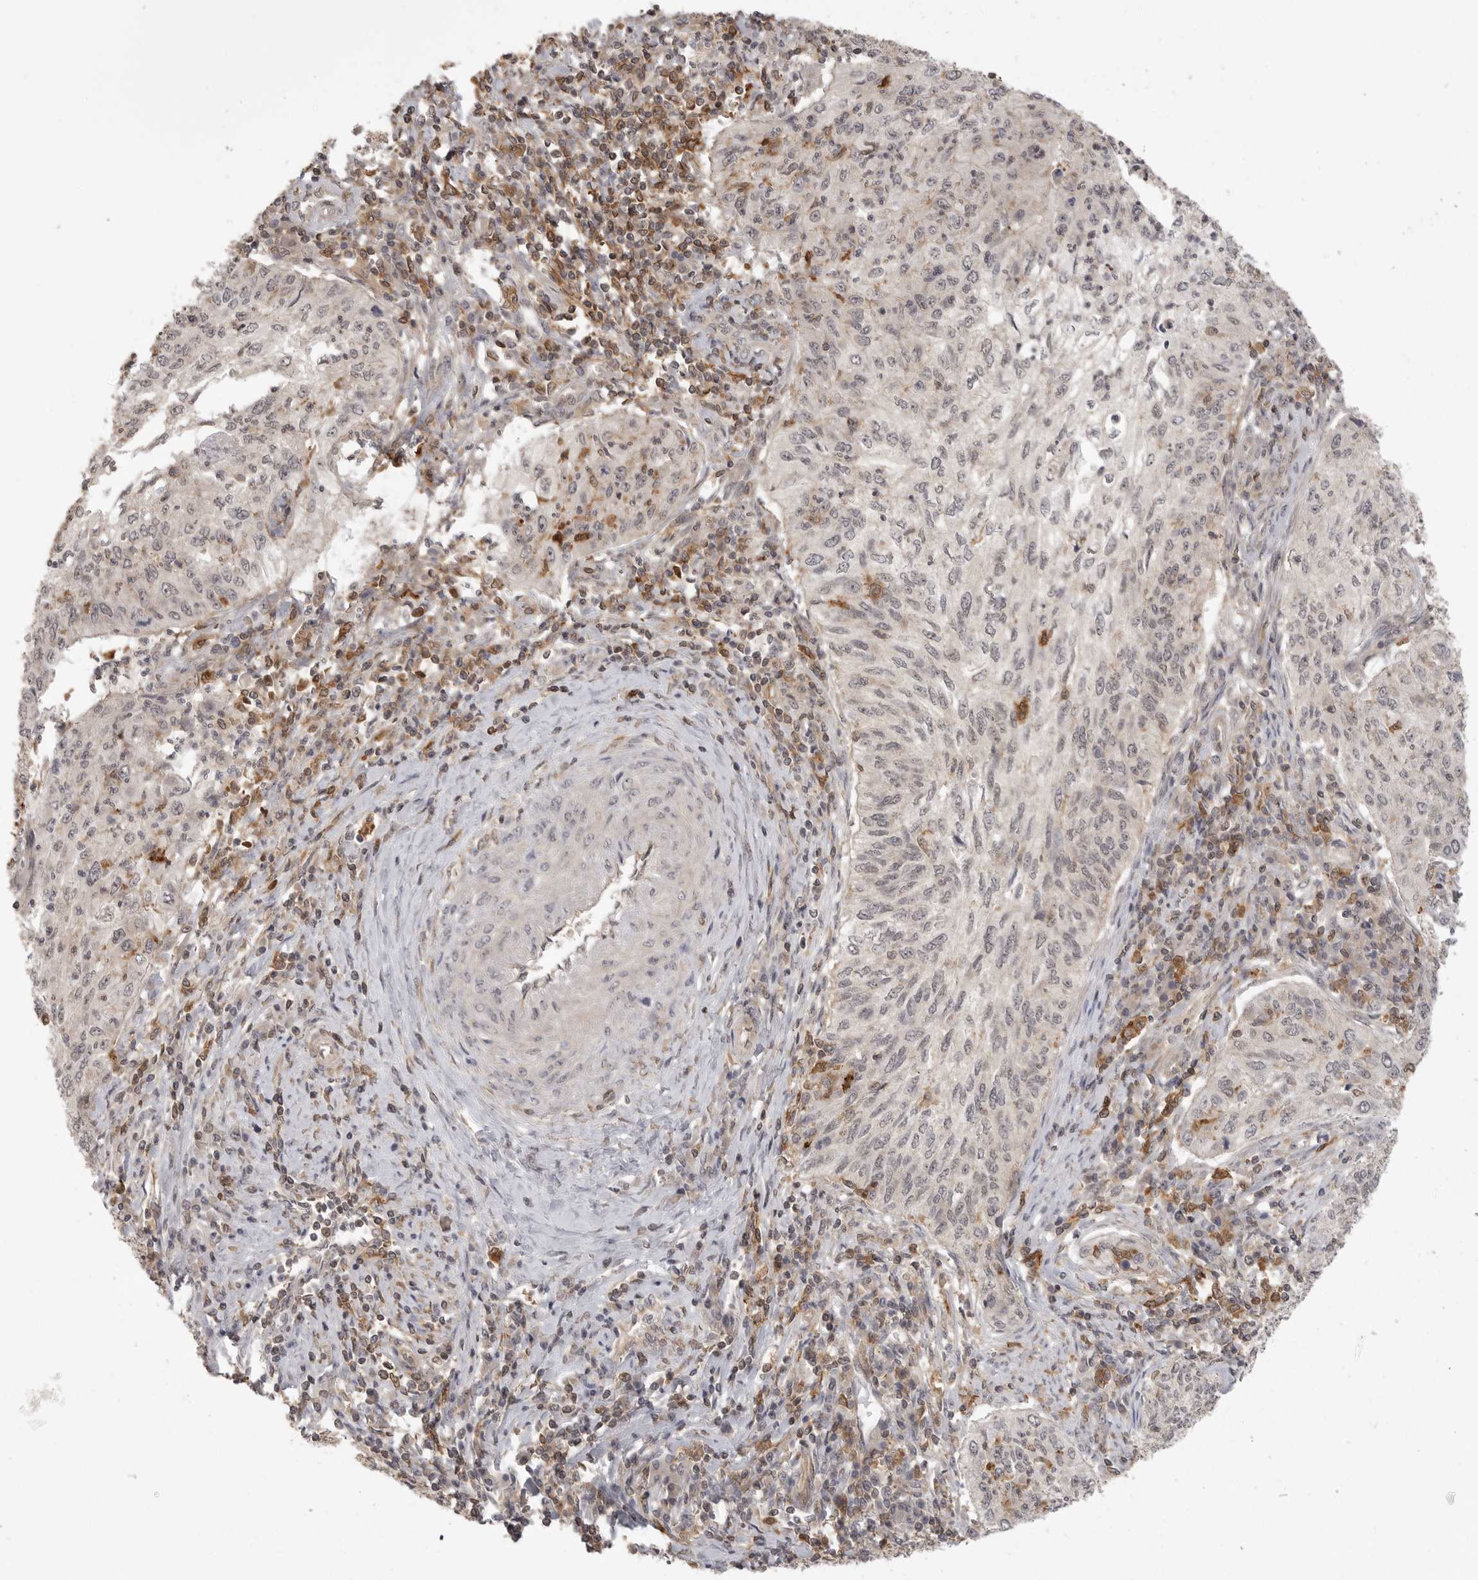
{"staining": {"intensity": "negative", "quantity": "none", "location": "none"}, "tissue": "cervical cancer", "cell_type": "Tumor cells", "image_type": "cancer", "snomed": [{"axis": "morphology", "description": "Squamous cell carcinoma, NOS"}, {"axis": "topography", "description": "Cervix"}], "caption": "Human cervical squamous cell carcinoma stained for a protein using immunohistochemistry (IHC) displays no expression in tumor cells.", "gene": "DBNL", "patient": {"sex": "female", "age": 30}}